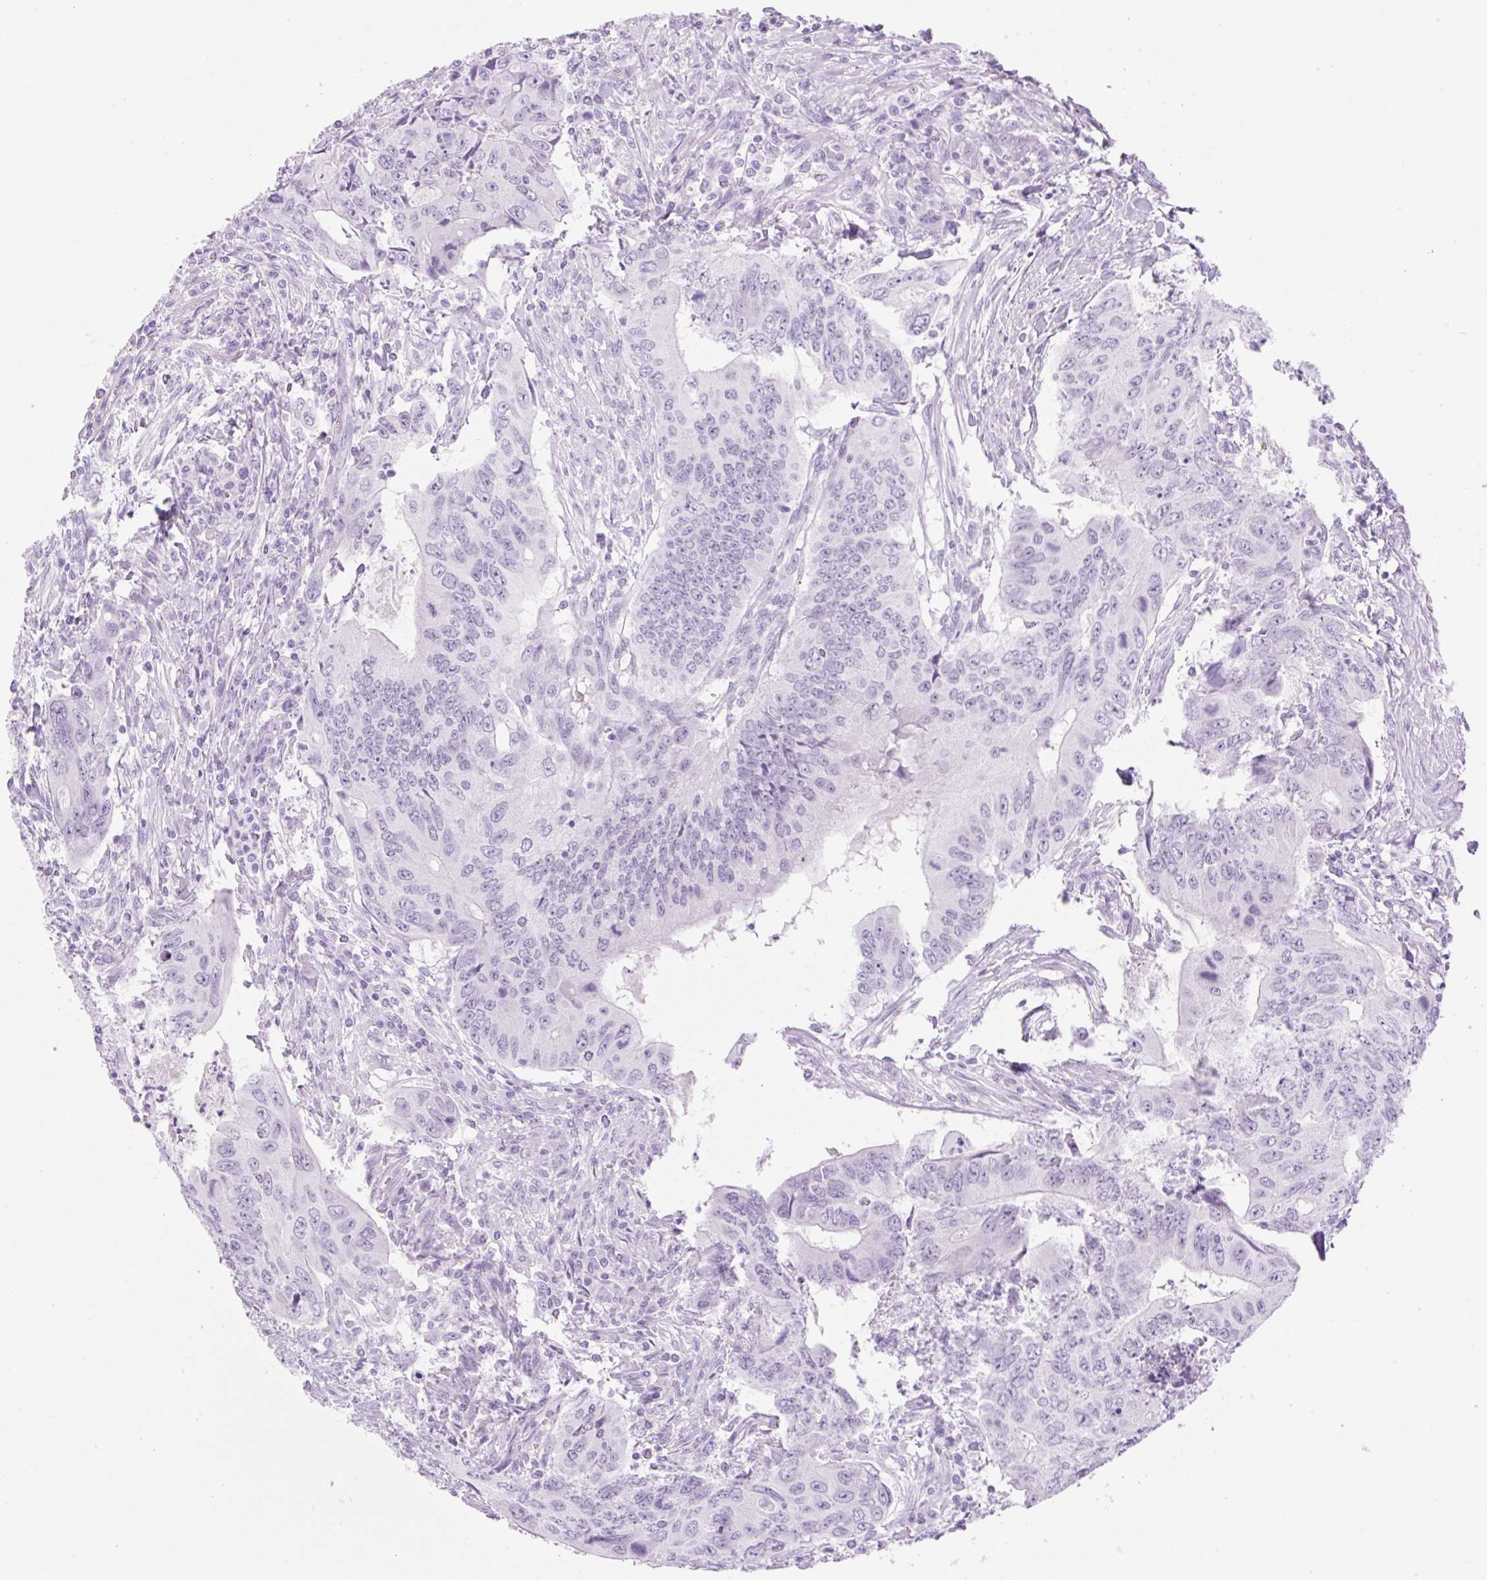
{"staining": {"intensity": "negative", "quantity": "none", "location": "none"}, "tissue": "colorectal cancer", "cell_type": "Tumor cells", "image_type": "cancer", "snomed": [{"axis": "morphology", "description": "Adenocarcinoma, NOS"}, {"axis": "topography", "description": "Colon"}], "caption": "Immunohistochemistry (IHC) micrograph of human adenocarcinoma (colorectal) stained for a protein (brown), which displays no expression in tumor cells.", "gene": "SPRR4", "patient": {"sex": "male", "age": 53}}